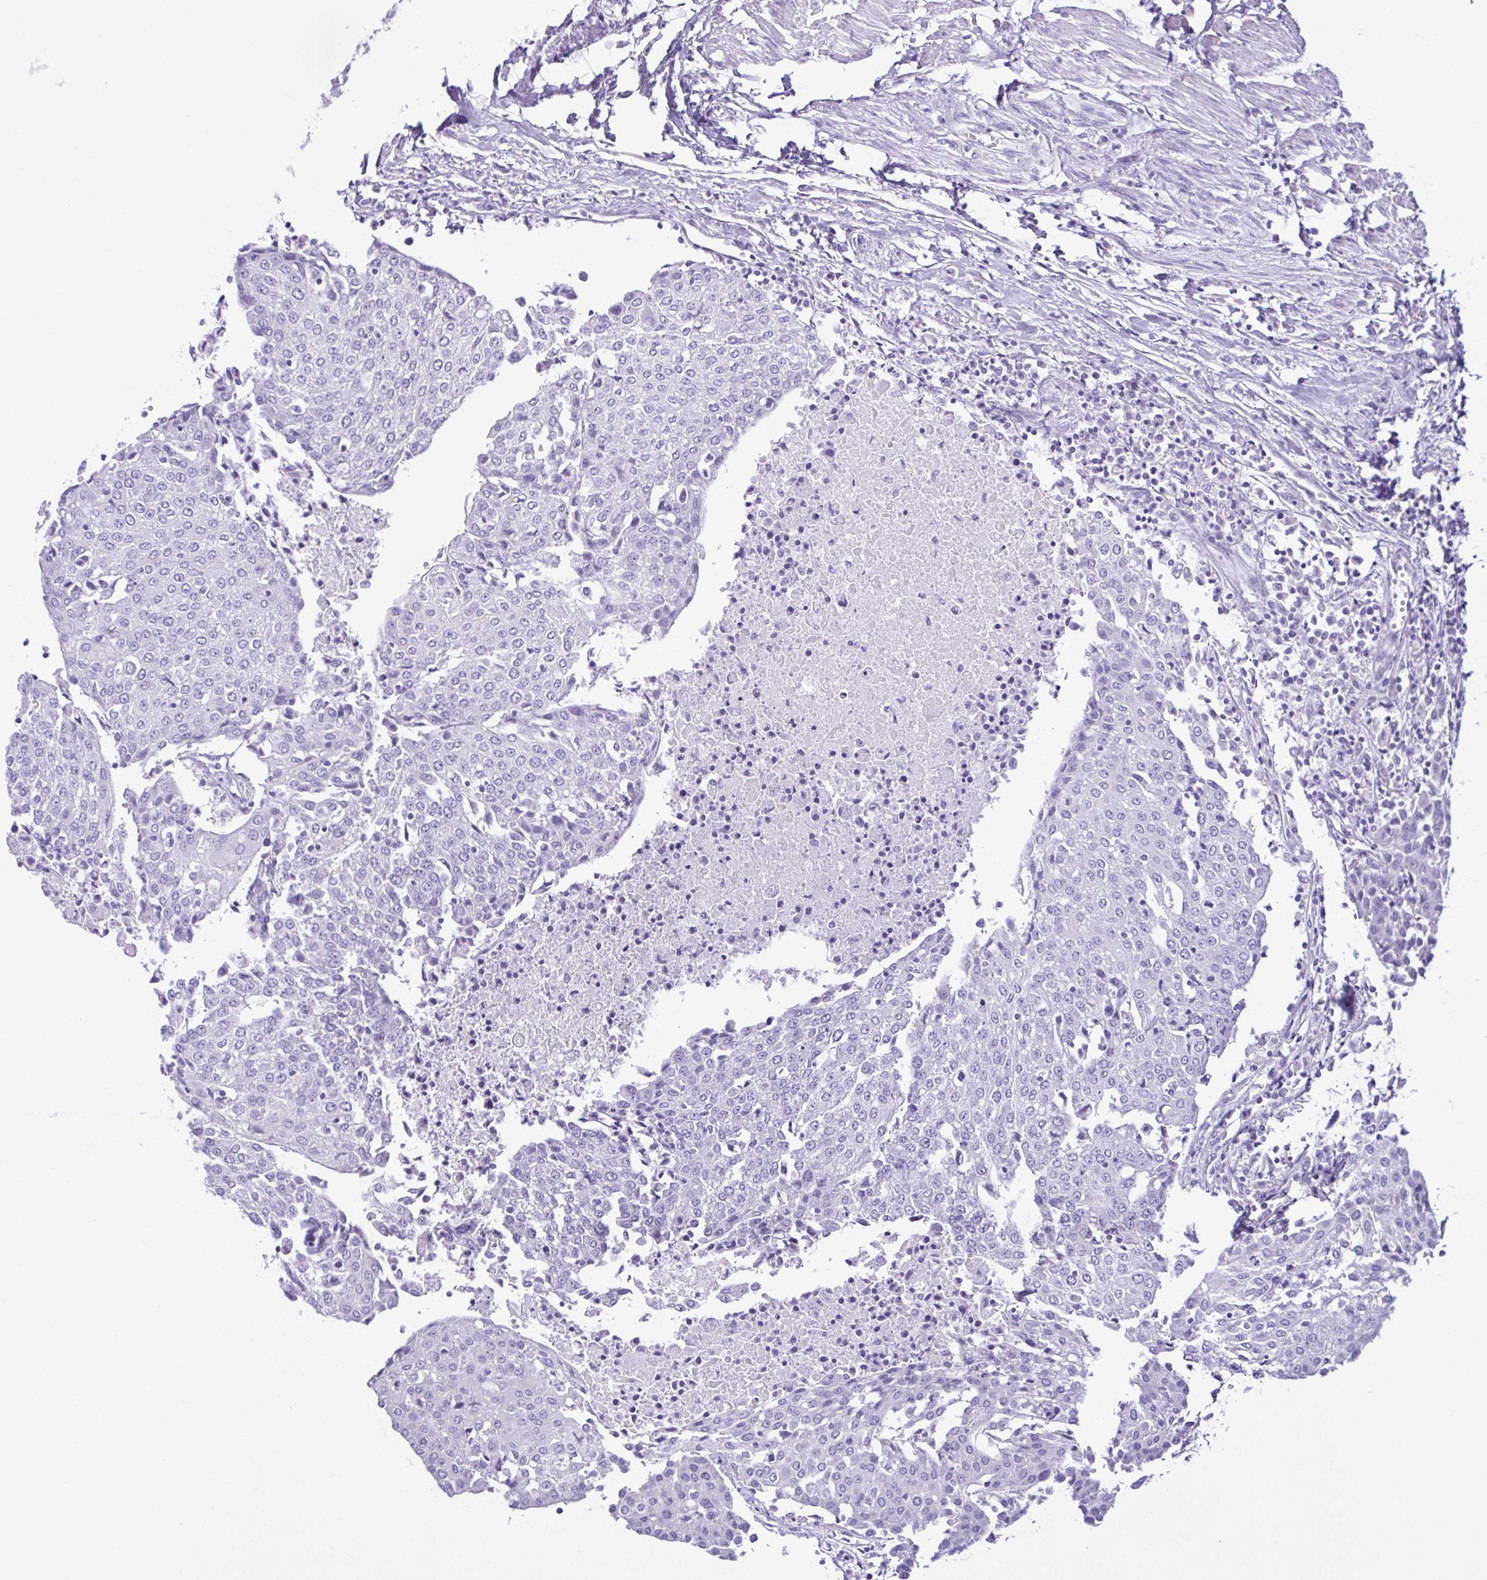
{"staining": {"intensity": "negative", "quantity": "none", "location": "none"}, "tissue": "urothelial cancer", "cell_type": "Tumor cells", "image_type": "cancer", "snomed": [{"axis": "morphology", "description": "Urothelial carcinoma, High grade"}, {"axis": "topography", "description": "Urinary bladder"}], "caption": "Tumor cells are negative for protein expression in human urothelial carcinoma (high-grade). (DAB (3,3'-diaminobenzidine) immunohistochemistry (IHC) visualized using brightfield microscopy, high magnification).", "gene": "CYP19A1", "patient": {"sex": "female", "age": 85}}